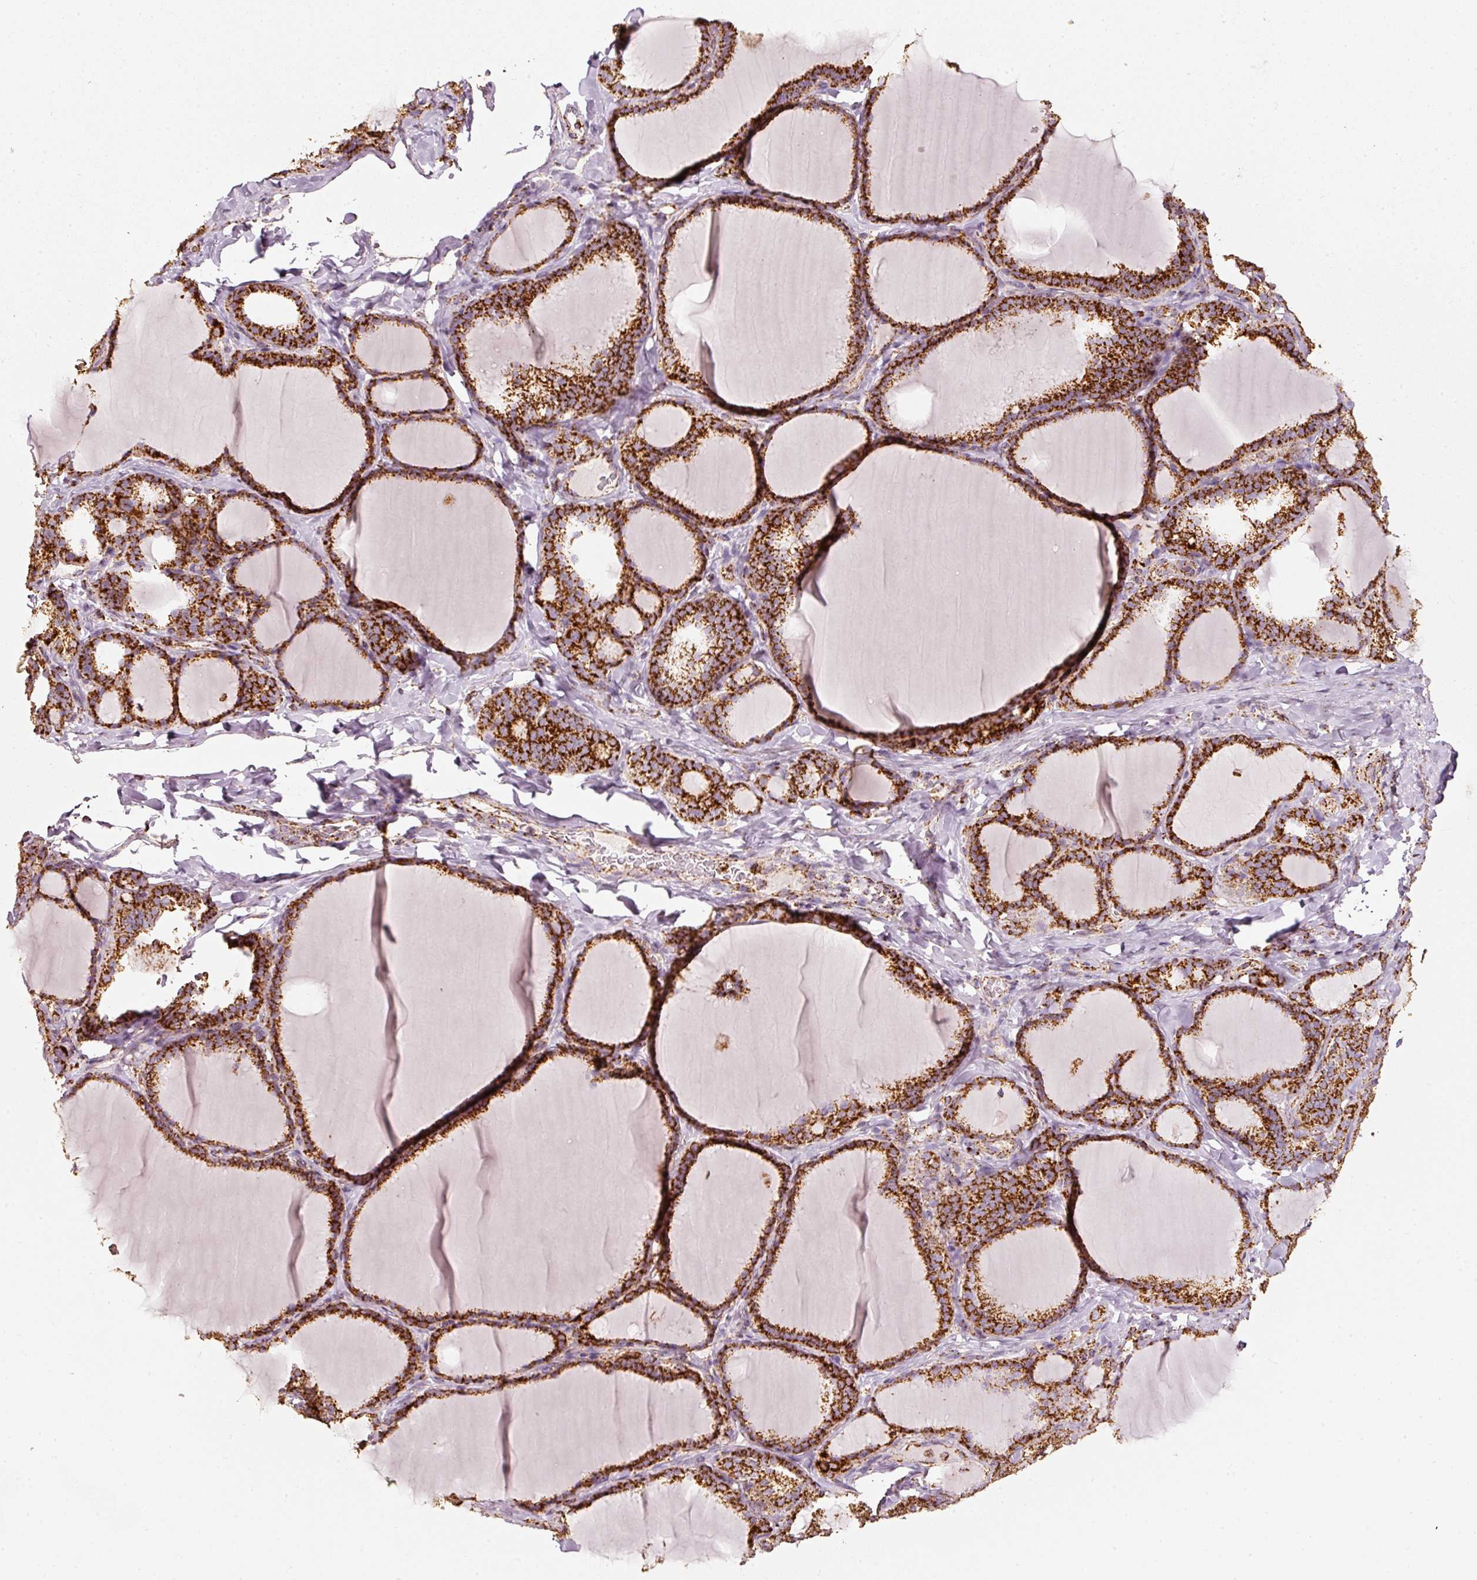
{"staining": {"intensity": "strong", "quantity": ">75%", "location": "cytoplasmic/membranous"}, "tissue": "thyroid gland", "cell_type": "Glandular cells", "image_type": "normal", "snomed": [{"axis": "morphology", "description": "Normal tissue, NOS"}, {"axis": "topography", "description": "Thyroid gland"}], "caption": "High-power microscopy captured an immunohistochemistry (IHC) histopathology image of normal thyroid gland, revealing strong cytoplasmic/membranous expression in approximately >75% of glandular cells.", "gene": "UQCRC1", "patient": {"sex": "female", "age": 31}}